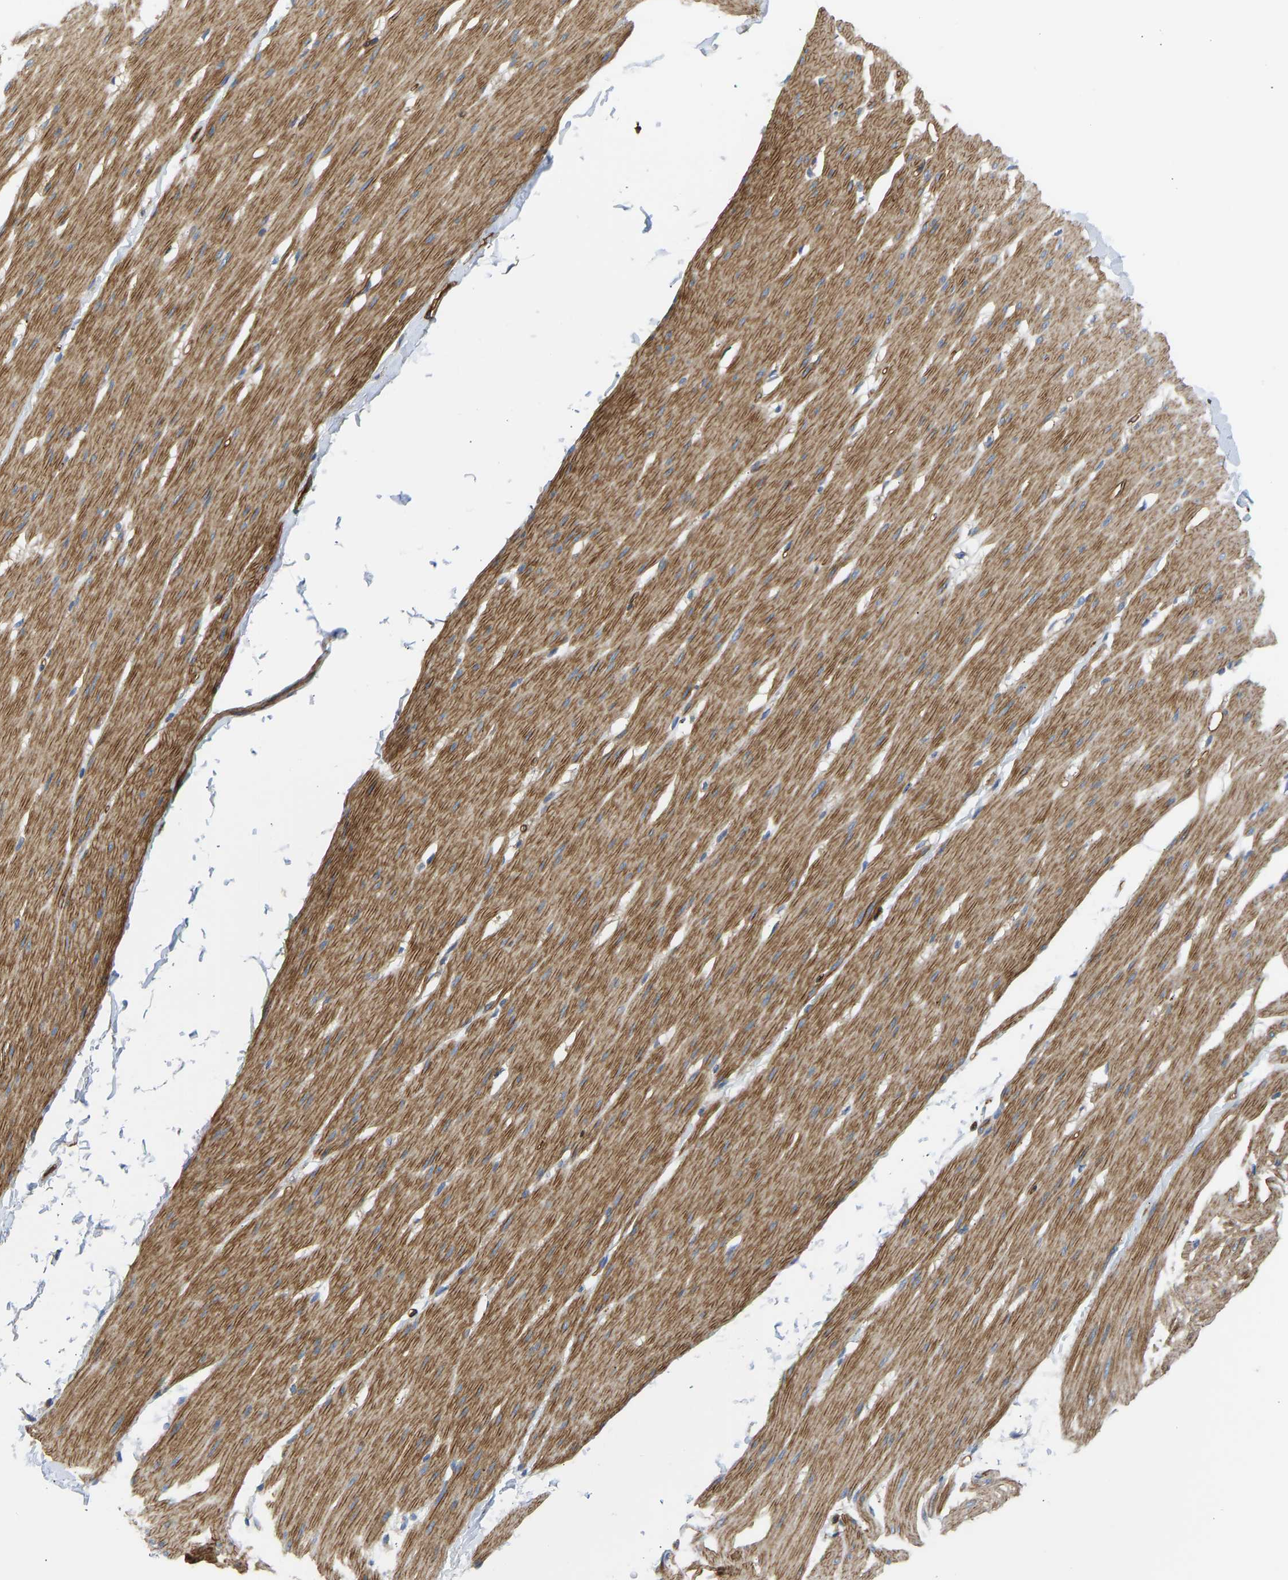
{"staining": {"intensity": "moderate", "quantity": ">75%", "location": "cytoplasmic/membranous"}, "tissue": "smooth muscle", "cell_type": "Smooth muscle cells", "image_type": "normal", "snomed": [{"axis": "morphology", "description": "Normal tissue, NOS"}, {"axis": "topography", "description": "Smooth muscle"}, {"axis": "topography", "description": "Colon"}], "caption": "Smooth muscle cells demonstrate medium levels of moderate cytoplasmic/membranous positivity in about >75% of cells in benign human smooth muscle. The staining was performed using DAB to visualize the protein expression in brown, while the nuclei were stained in blue with hematoxylin (Magnification: 20x).", "gene": "MYO1C", "patient": {"sex": "male", "age": 67}}